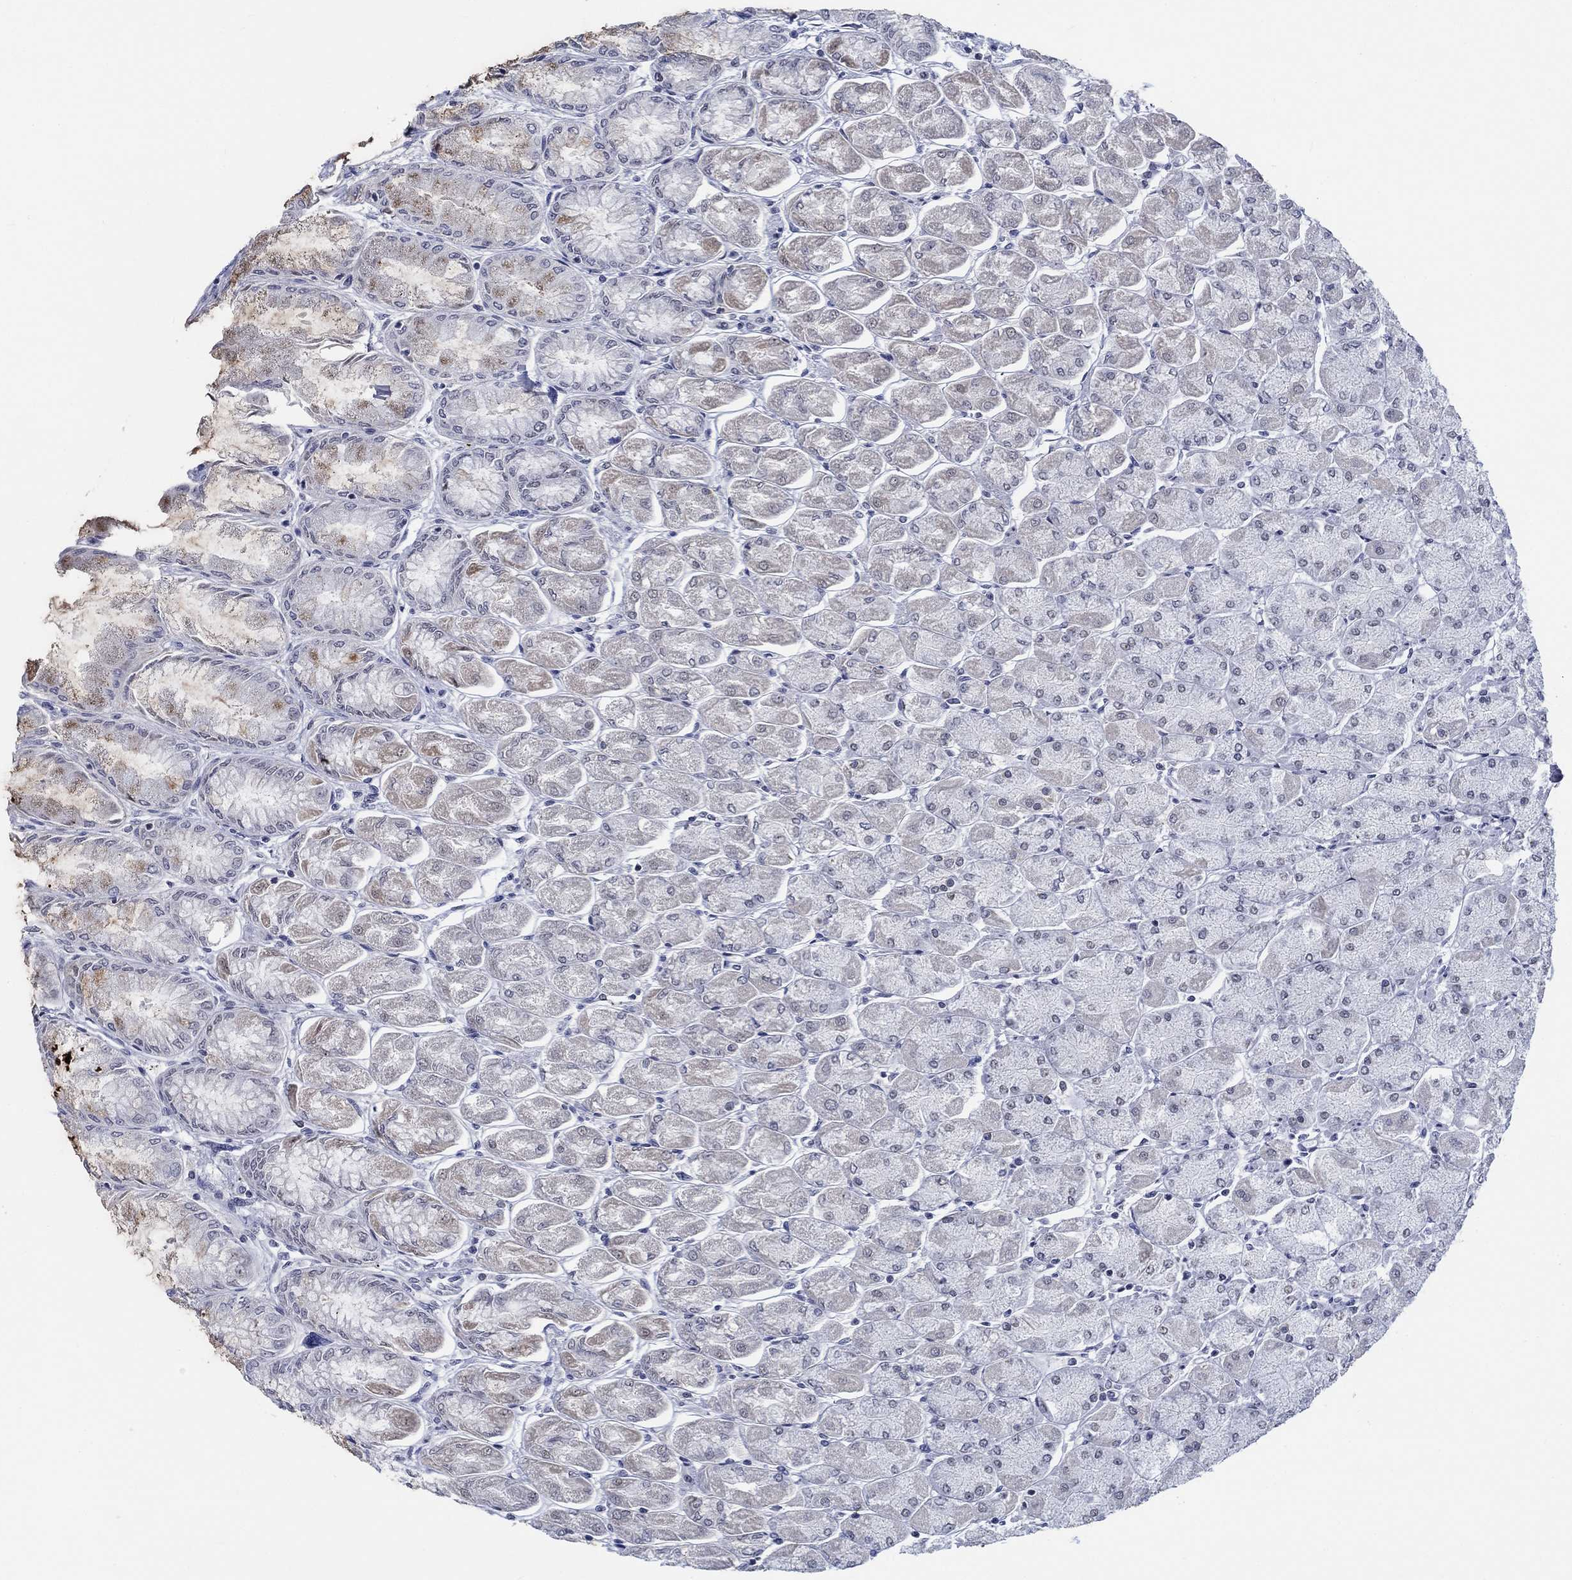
{"staining": {"intensity": "moderate", "quantity": "<25%", "location": "nuclear"}, "tissue": "stomach", "cell_type": "Glandular cells", "image_type": "normal", "snomed": [{"axis": "morphology", "description": "Normal tissue, NOS"}, {"axis": "topography", "description": "Stomach, upper"}], "caption": "Brown immunohistochemical staining in unremarkable stomach reveals moderate nuclear expression in about <25% of glandular cells.", "gene": "NEU3", "patient": {"sex": "male", "age": 60}}